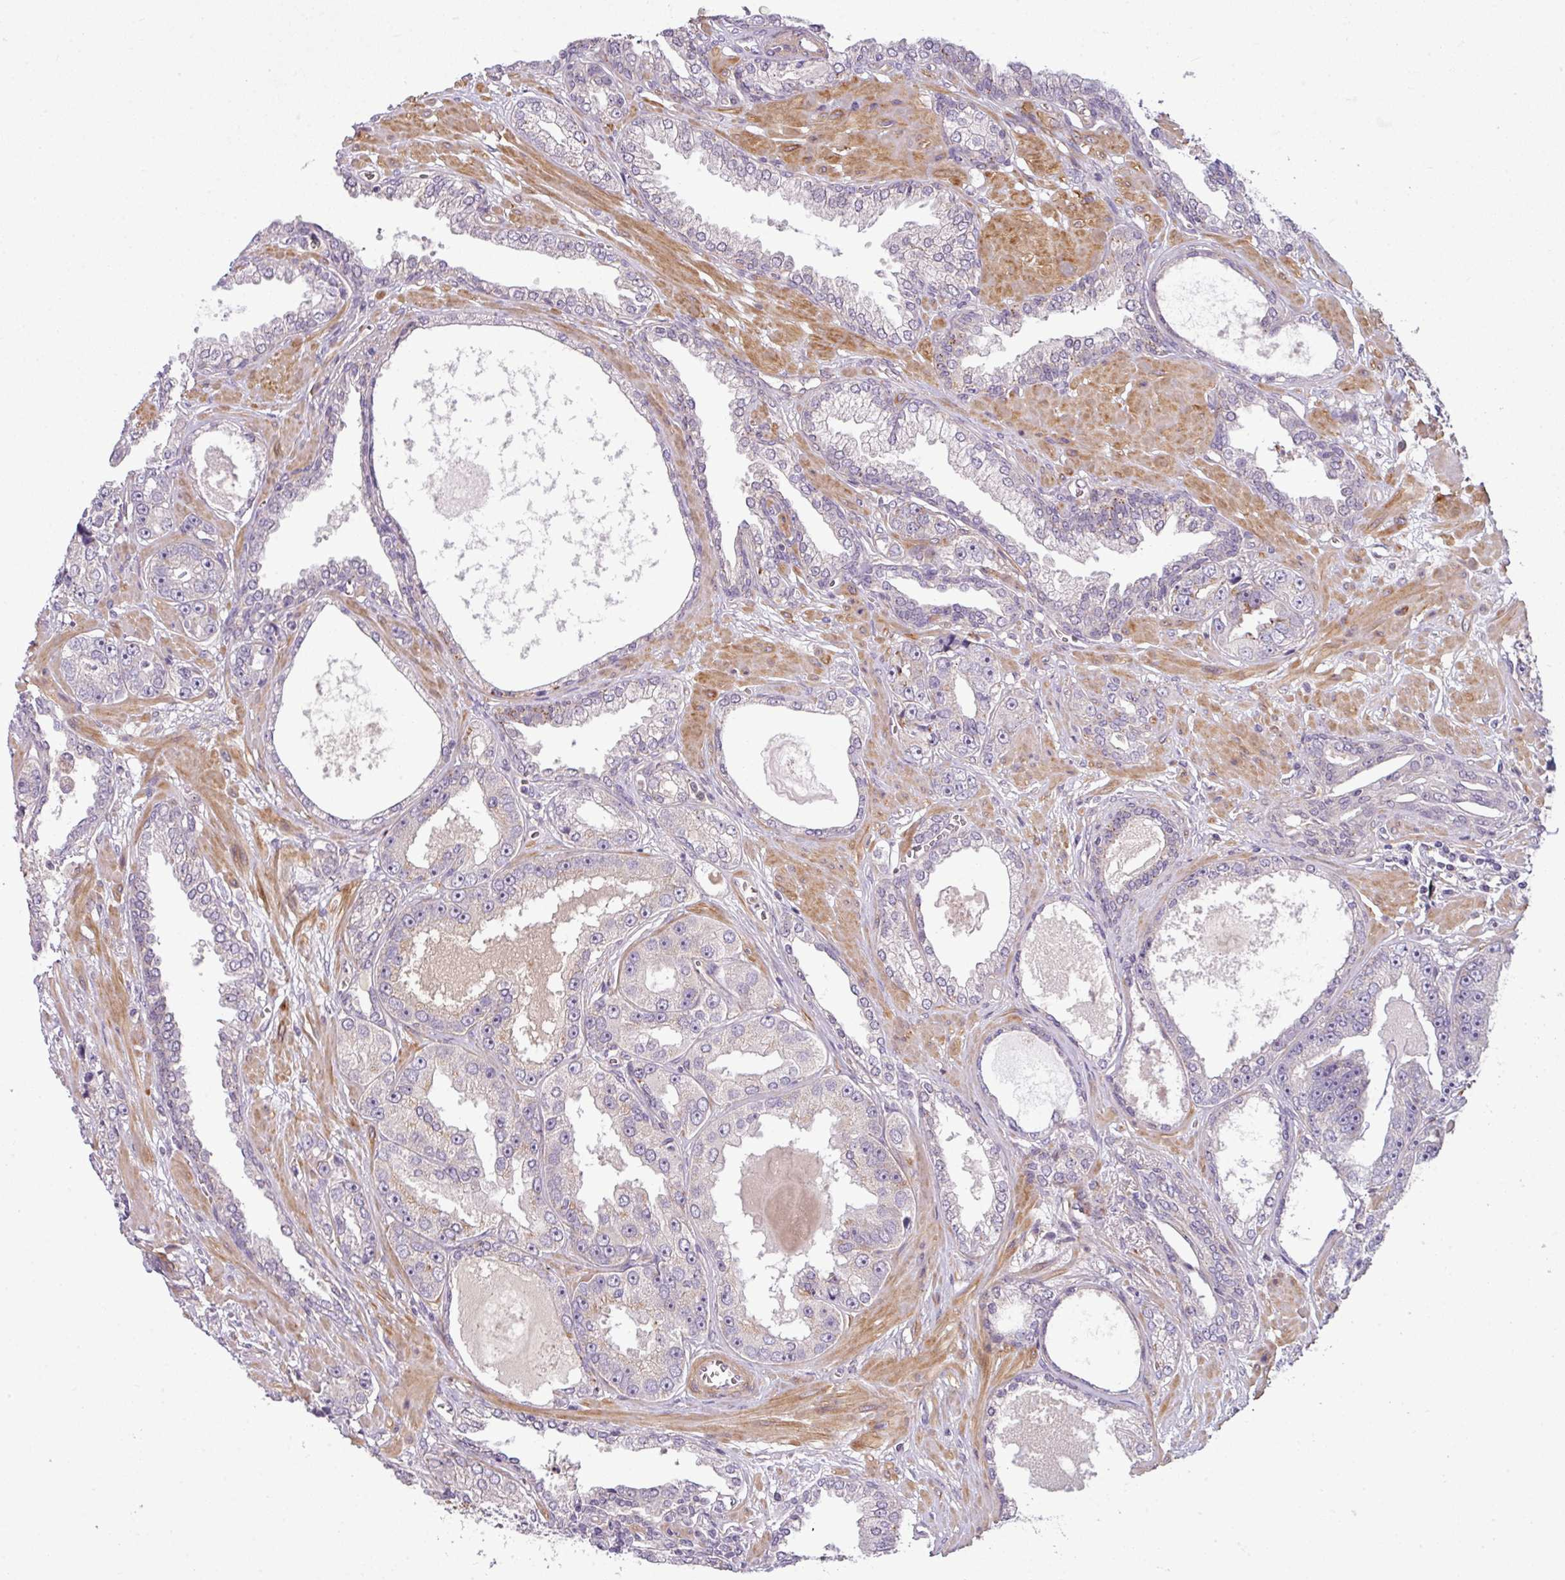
{"staining": {"intensity": "negative", "quantity": "none", "location": "none"}, "tissue": "prostate cancer", "cell_type": "Tumor cells", "image_type": "cancer", "snomed": [{"axis": "morphology", "description": "Adenocarcinoma, High grade"}, {"axis": "topography", "description": "Prostate"}], "caption": "Immunohistochemistry photomicrograph of neoplastic tissue: prostate cancer (adenocarcinoma (high-grade)) stained with DAB demonstrates no significant protein positivity in tumor cells.", "gene": "ZNF35", "patient": {"sex": "male", "age": 71}}